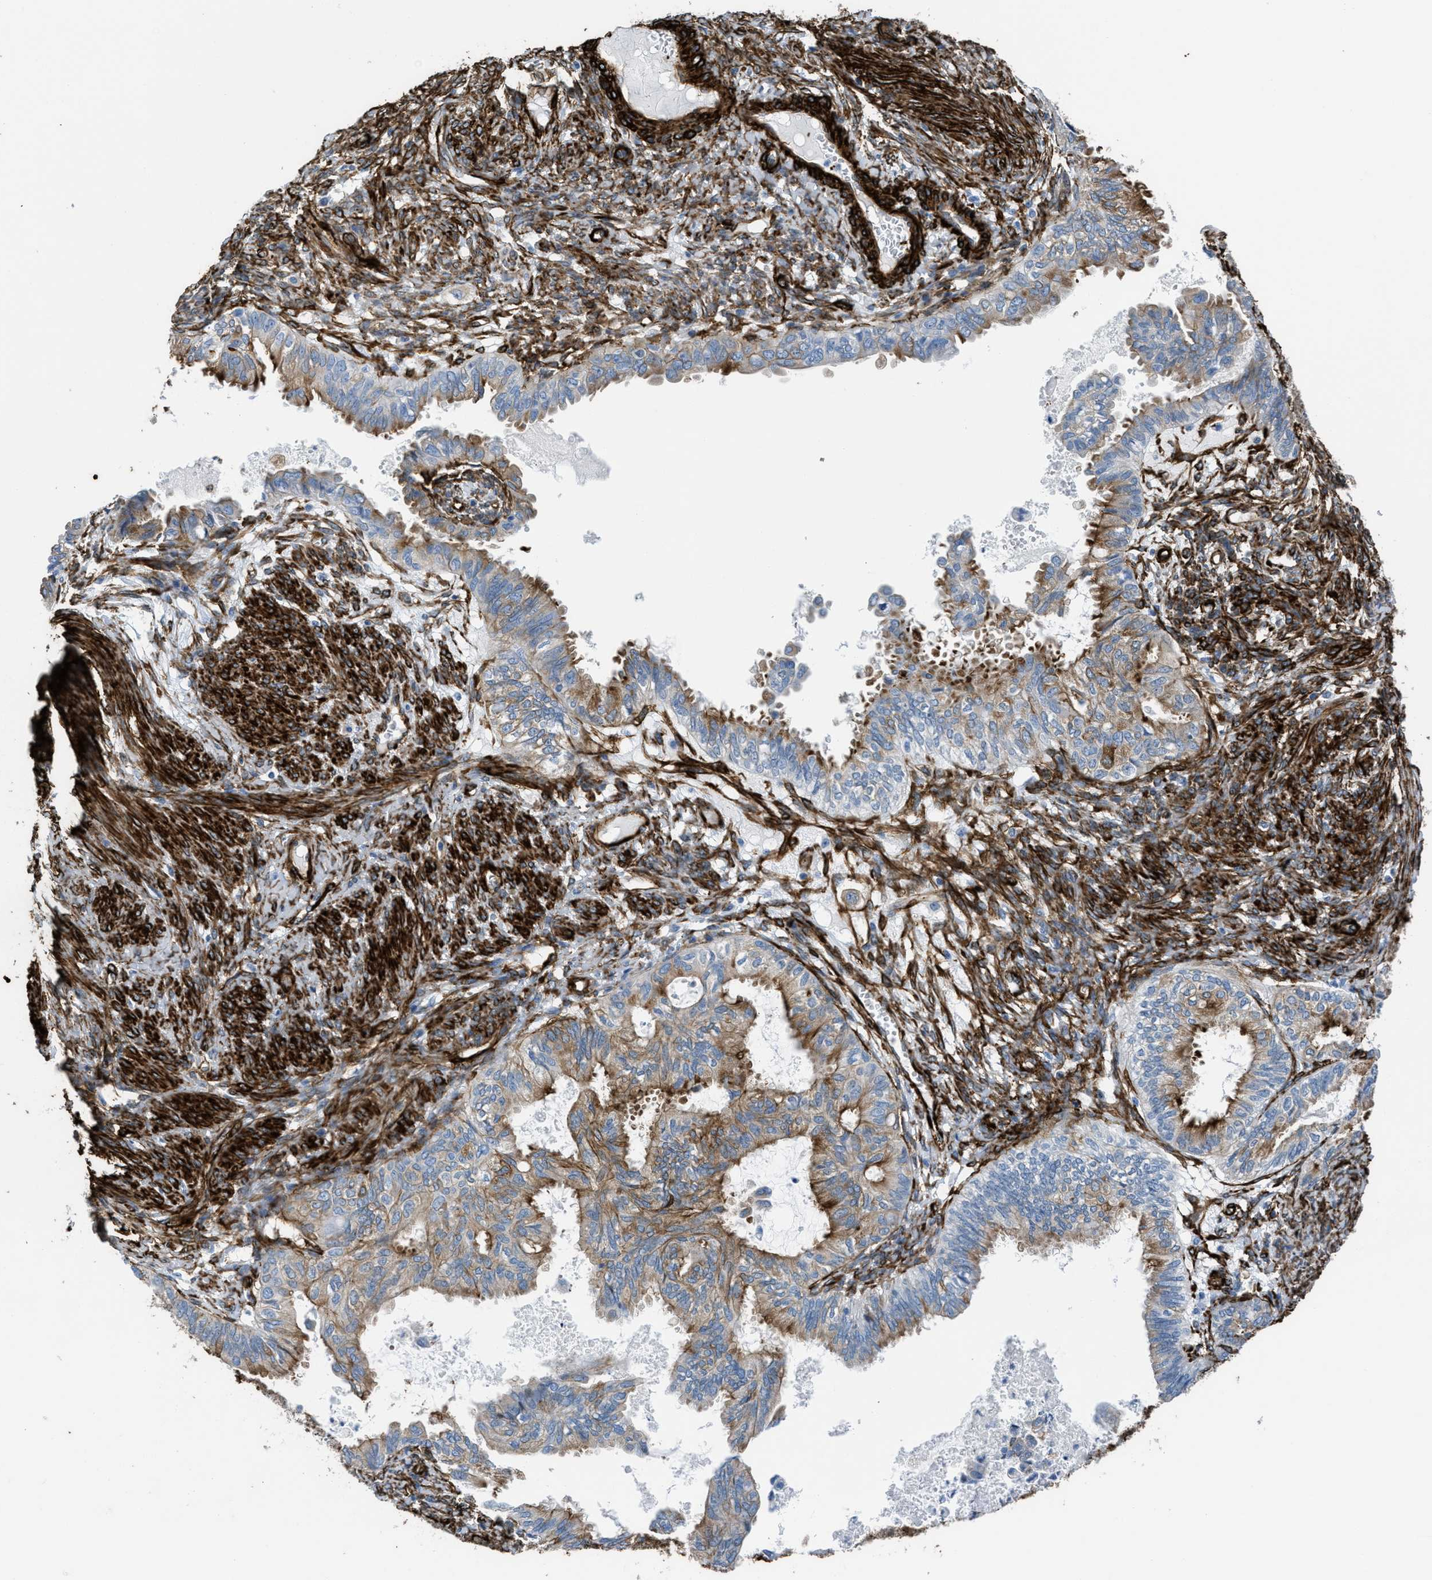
{"staining": {"intensity": "moderate", "quantity": ">75%", "location": "cytoplasmic/membranous"}, "tissue": "cervical cancer", "cell_type": "Tumor cells", "image_type": "cancer", "snomed": [{"axis": "morphology", "description": "Normal tissue, NOS"}, {"axis": "morphology", "description": "Adenocarcinoma, NOS"}, {"axis": "topography", "description": "Cervix"}, {"axis": "topography", "description": "Endometrium"}], "caption": "Immunohistochemical staining of adenocarcinoma (cervical) reveals medium levels of moderate cytoplasmic/membranous positivity in approximately >75% of tumor cells. The staining was performed using DAB to visualize the protein expression in brown, while the nuclei were stained in blue with hematoxylin (Magnification: 20x).", "gene": "CALD1", "patient": {"sex": "female", "age": 86}}